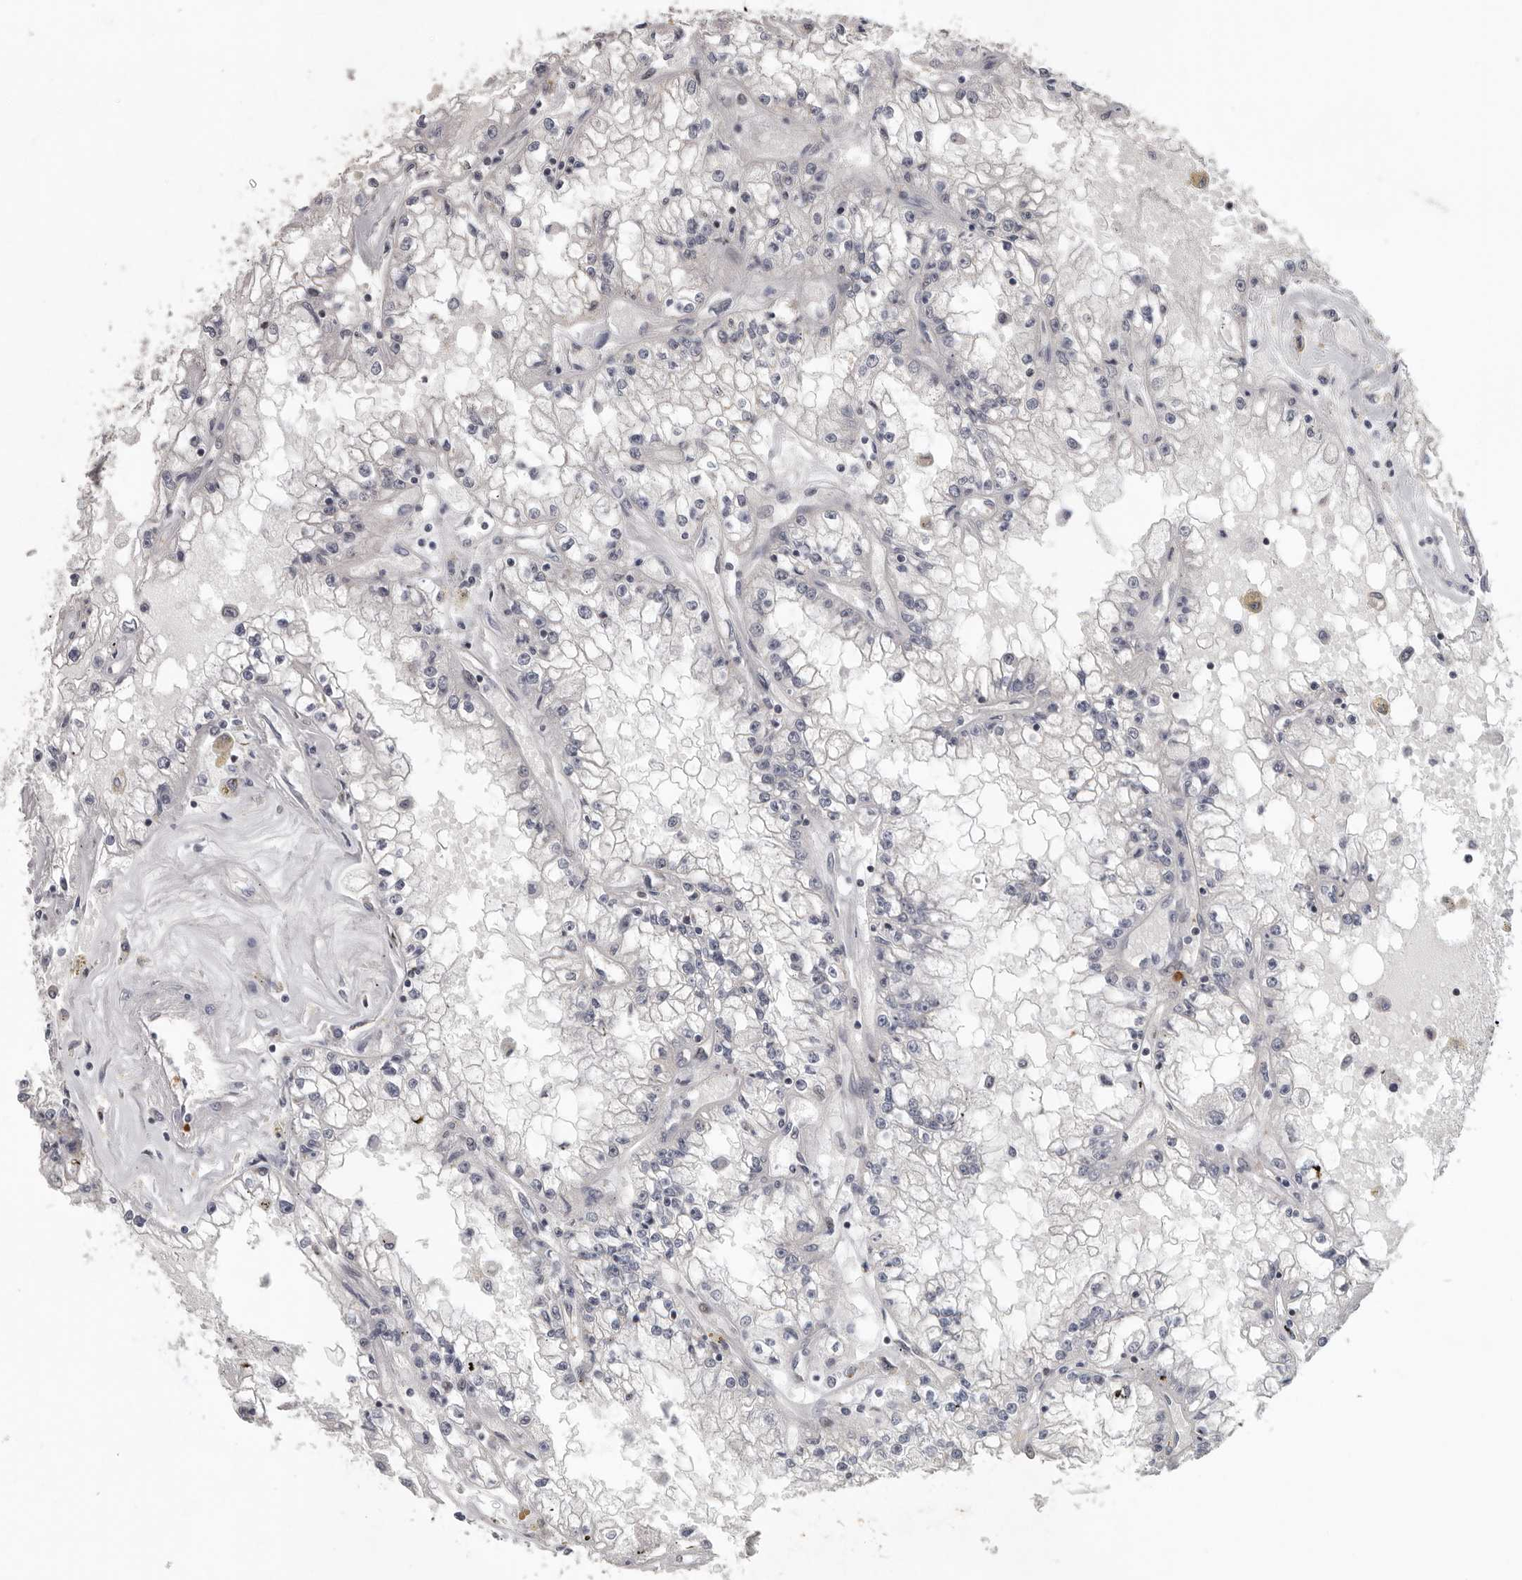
{"staining": {"intensity": "negative", "quantity": "none", "location": "none"}, "tissue": "renal cancer", "cell_type": "Tumor cells", "image_type": "cancer", "snomed": [{"axis": "morphology", "description": "Adenocarcinoma, NOS"}, {"axis": "topography", "description": "Kidney"}], "caption": "There is no significant expression in tumor cells of adenocarcinoma (renal).", "gene": "RALGPS2", "patient": {"sex": "male", "age": 56}}